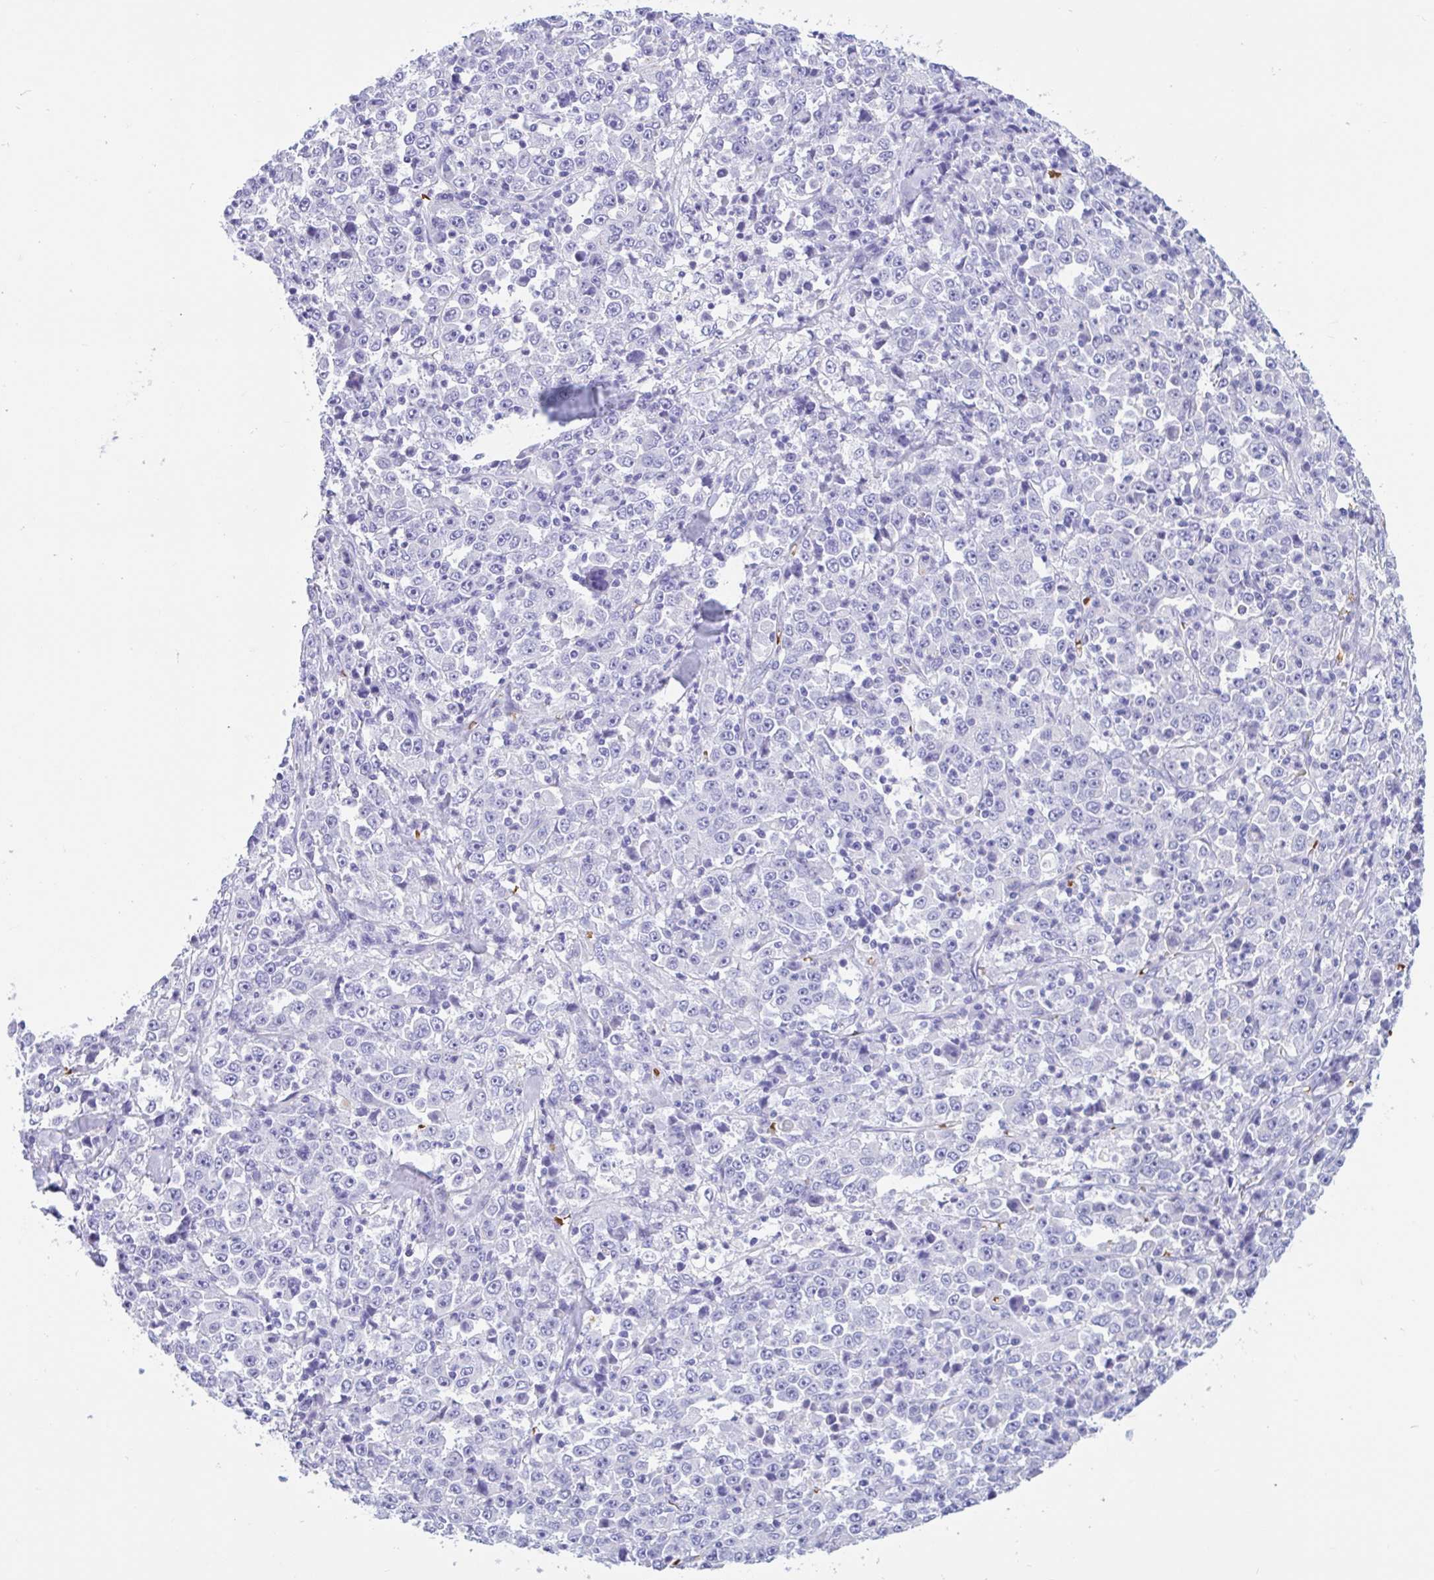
{"staining": {"intensity": "negative", "quantity": "none", "location": "none"}, "tissue": "stomach cancer", "cell_type": "Tumor cells", "image_type": "cancer", "snomed": [{"axis": "morphology", "description": "Normal tissue, NOS"}, {"axis": "morphology", "description": "Adenocarcinoma, NOS"}, {"axis": "topography", "description": "Stomach, upper"}, {"axis": "topography", "description": "Stomach"}], "caption": "IHC image of neoplastic tissue: stomach cancer (adenocarcinoma) stained with DAB (3,3'-diaminobenzidine) shows no significant protein expression in tumor cells.", "gene": "TMEM79", "patient": {"sex": "male", "age": 59}}